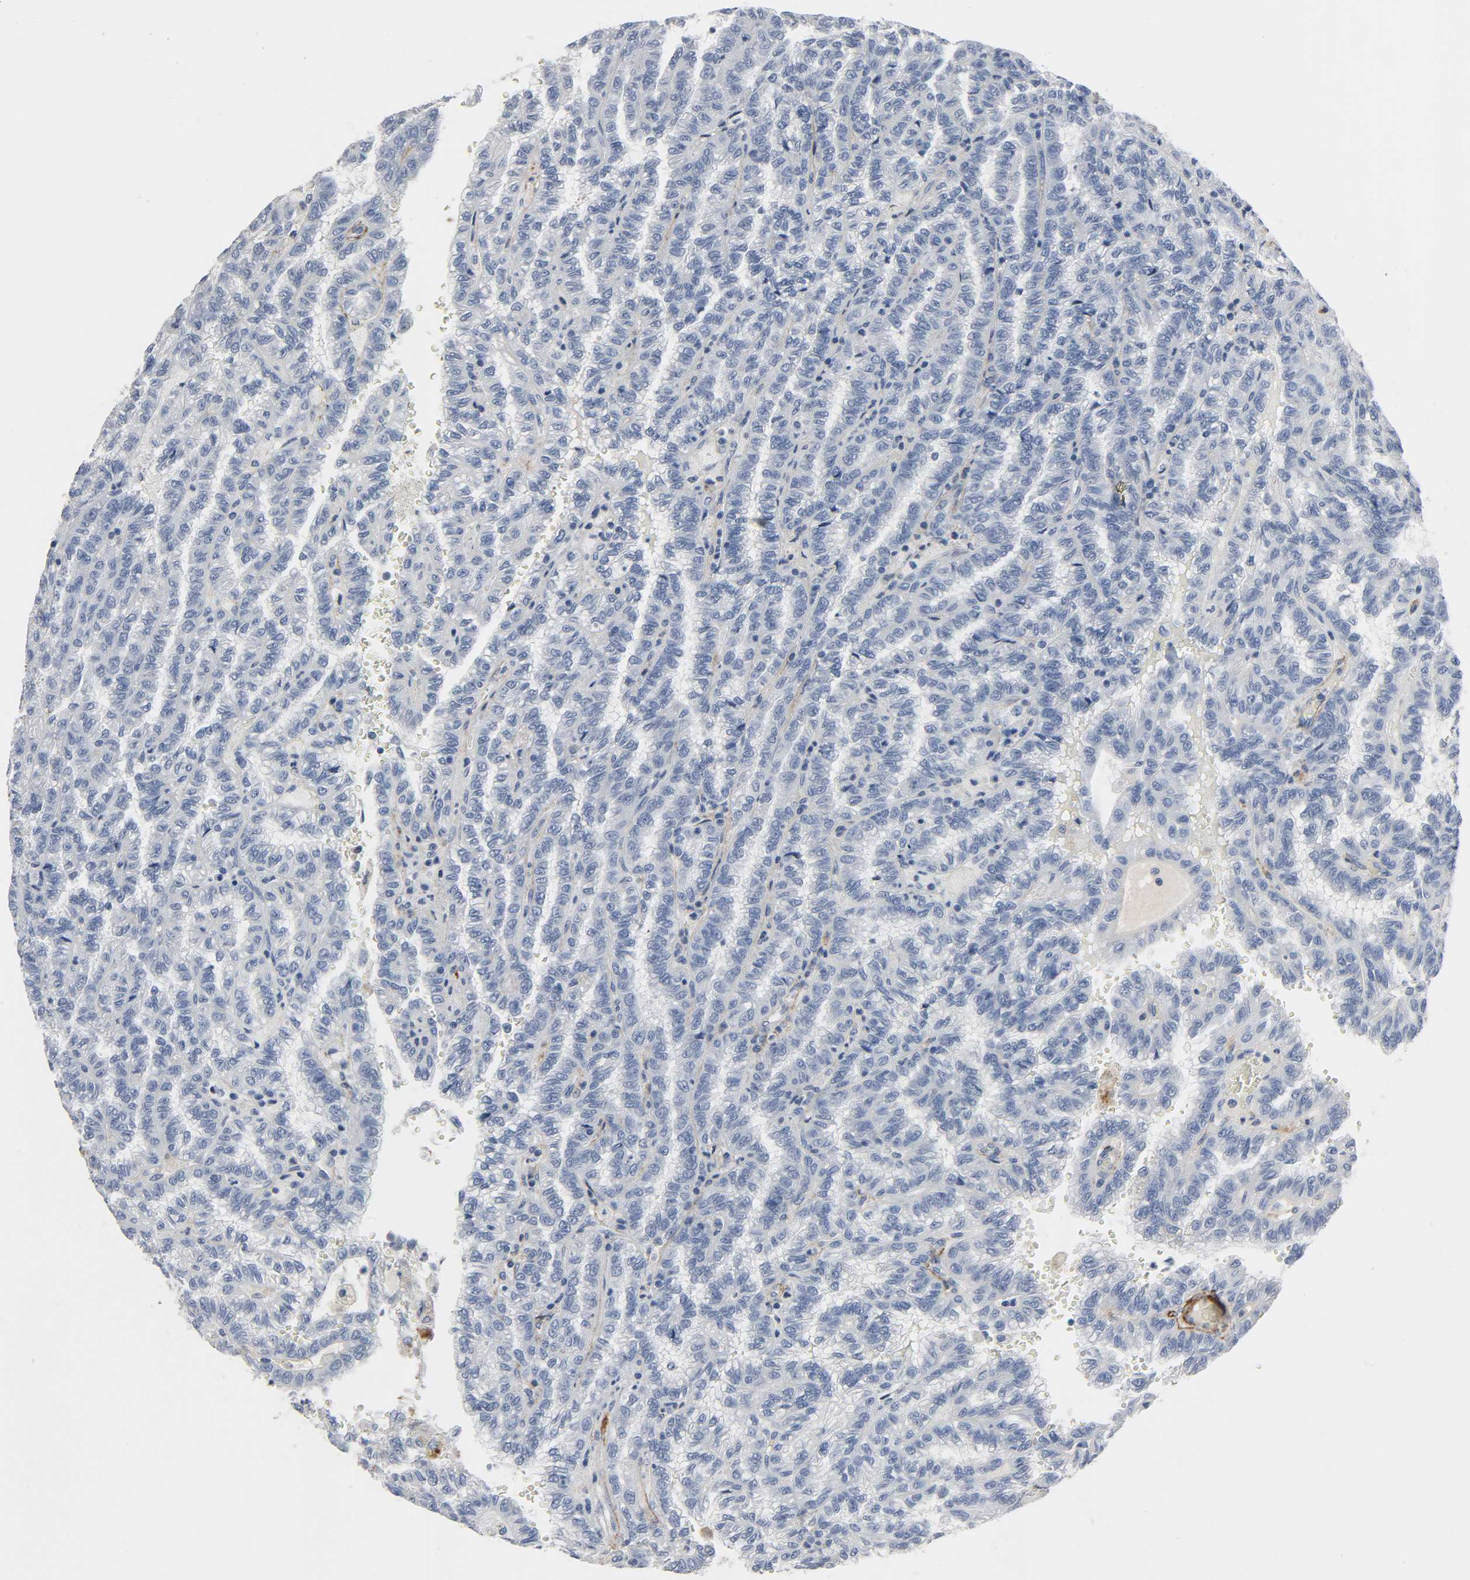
{"staining": {"intensity": "negative", "quantity": "none", "location": "none"}, "tissue": "renal cancer", "cell_type": "Tumor cells", "image_type": "cancer", "snomed": [{"axis": "morphology", "description": "Inflammation, NOS"}, {"axis": "morphology", "description": "Adenocarcinoma, NOS"}, {"axis": "topography", "description": "Kidney"}], "caption": "IHC image of neoplastic tissue: human adenocarcinoma (renal) stained with DAB (3,3'-diaminobenzidine) shows no significant protein expression in tumor cells.", "gene": "FBLN5", "patient": {"sex": "male", "age": 68}}